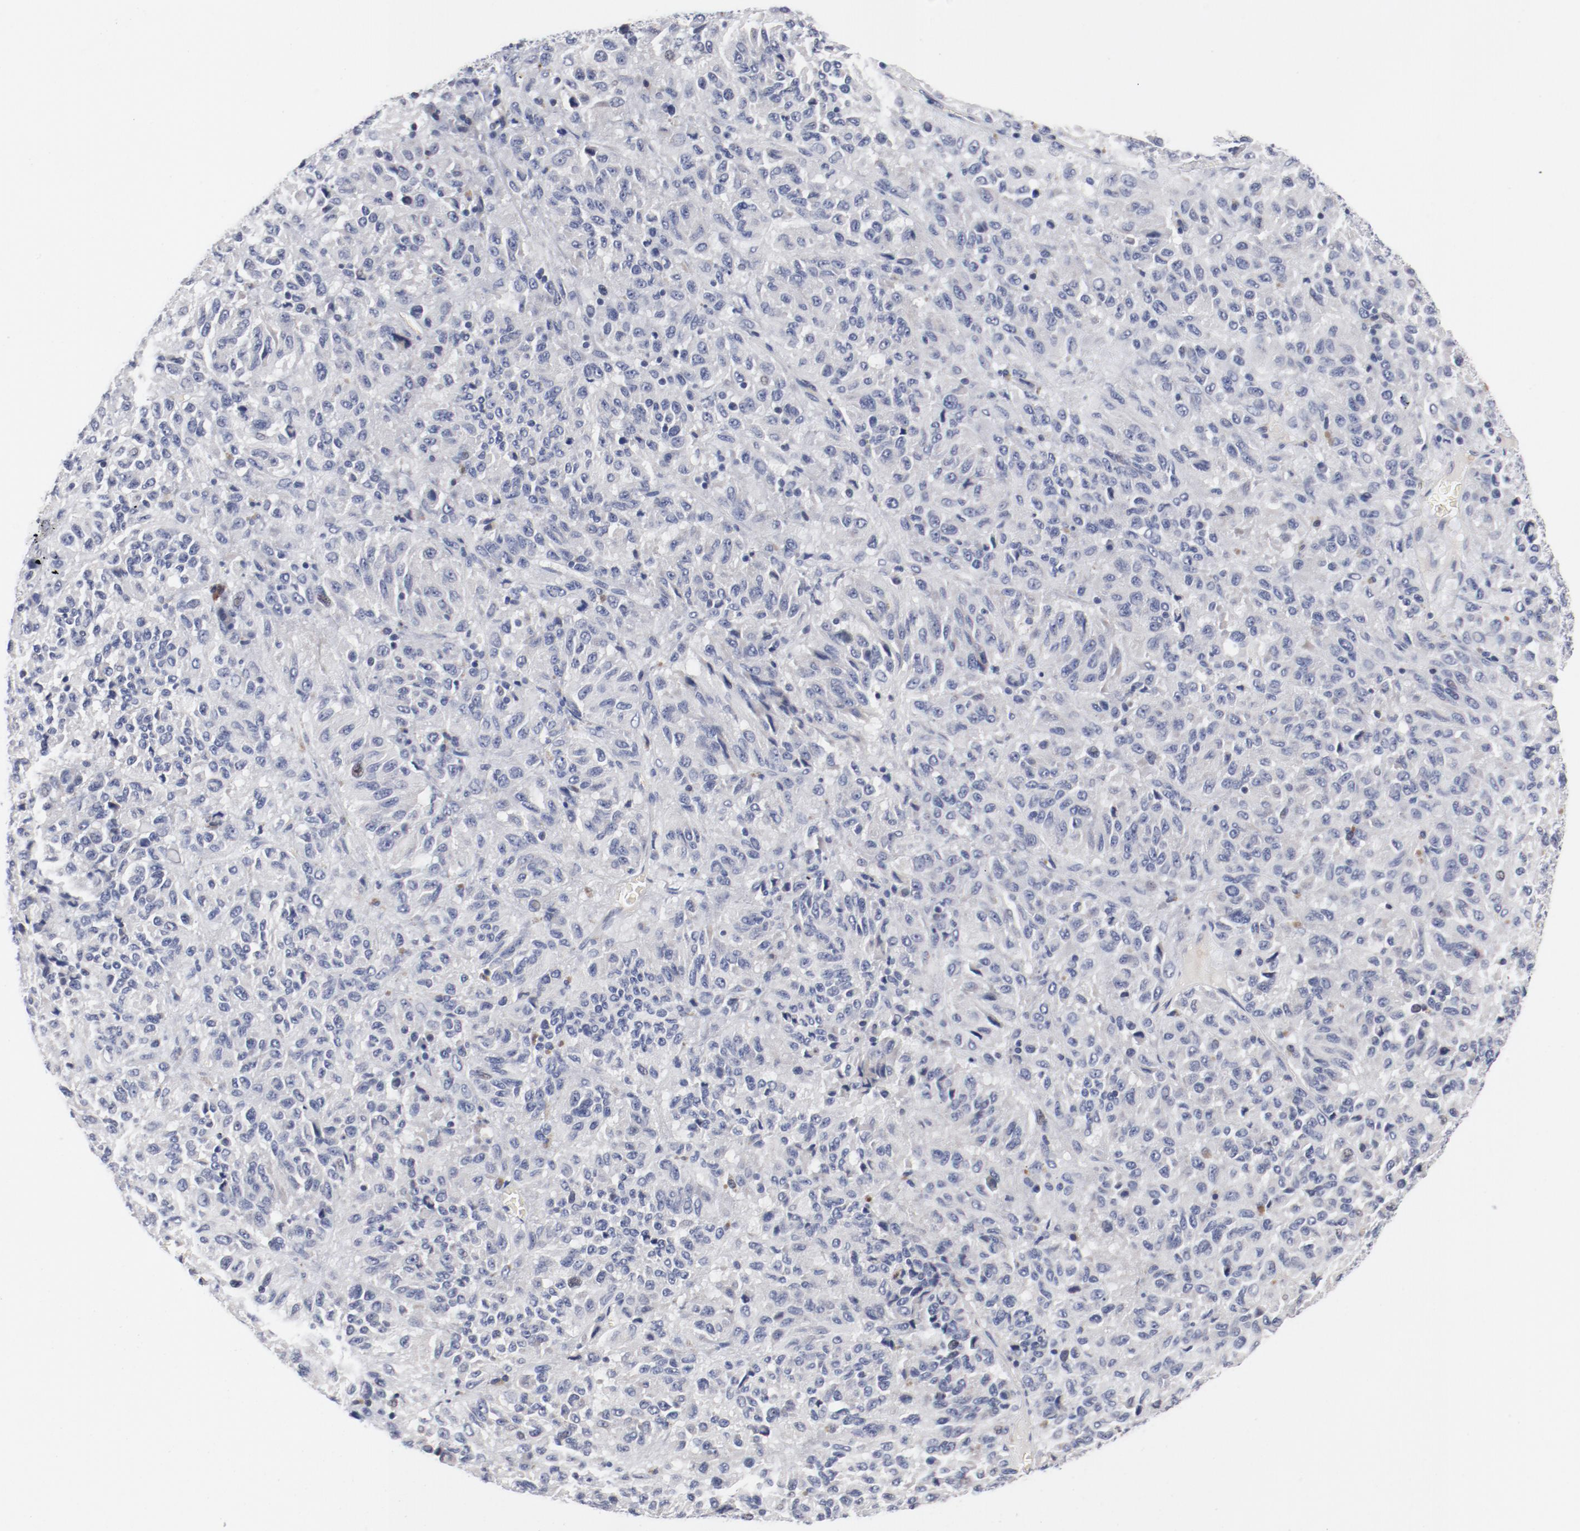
{"staining": {"intensity": "negative", "quantity": "none", "location": "none"}, "tissue": "melanoma", "cell_type": "Tumor cells", "image_type": "cancer", "snomed": [{"axis": "morphology", "description": "Malignant melanoma, Metastatic site"}, {"axis": "topography", "description": "Lung"}], "caption": "The photomicrograph demonstrates no staining of tumor cells in malignant melanoma (metastatic site).", "gene": "KCNK13", "patient": {"sex": "male", "age": 64}}